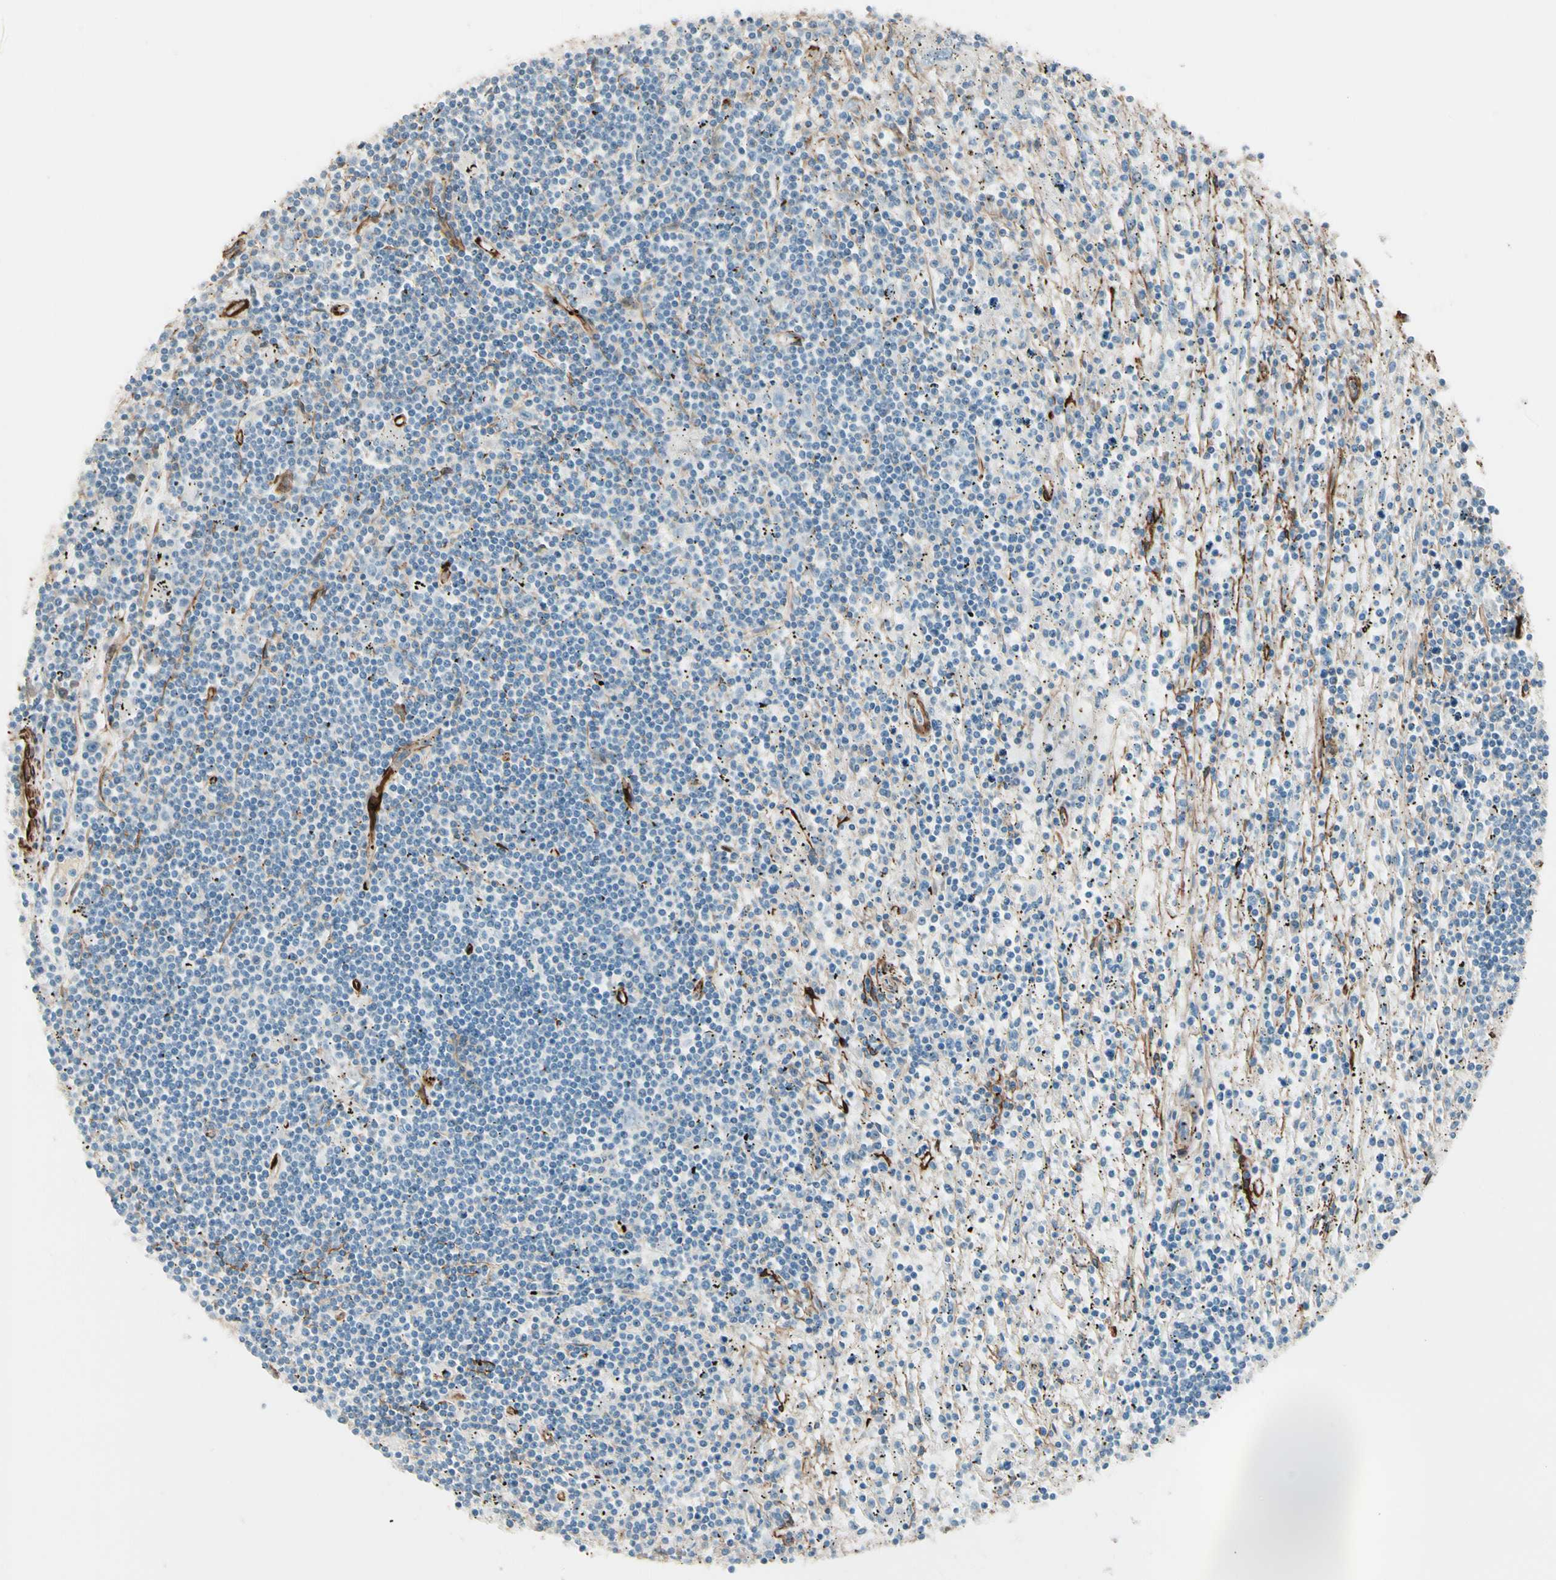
{"staining": {"intensity": "negative", "quantity": "none", "location": "none"}, "tissue": "lymphoma", "cell_type": "Tumor cells", "image_type": "cancer", "snomed": [{"axis": "morphology", "description": "Malignant lymphoma, non-Hodgkin's type, Low grade"}, {"axis": "topography", "description": "Spleen"}], "caption": "Photomicrograph shows no protein staining in tumor cells of malignant lymphoma, non-Hodgkin's type (low-grade) tissue. Brightfield microscopy of IHC stained with DAB (brown) and hematoxylin (blue), captured at high magnification.", "gene": "CALD1", "patient": {"sex": "male", "age": 76}}